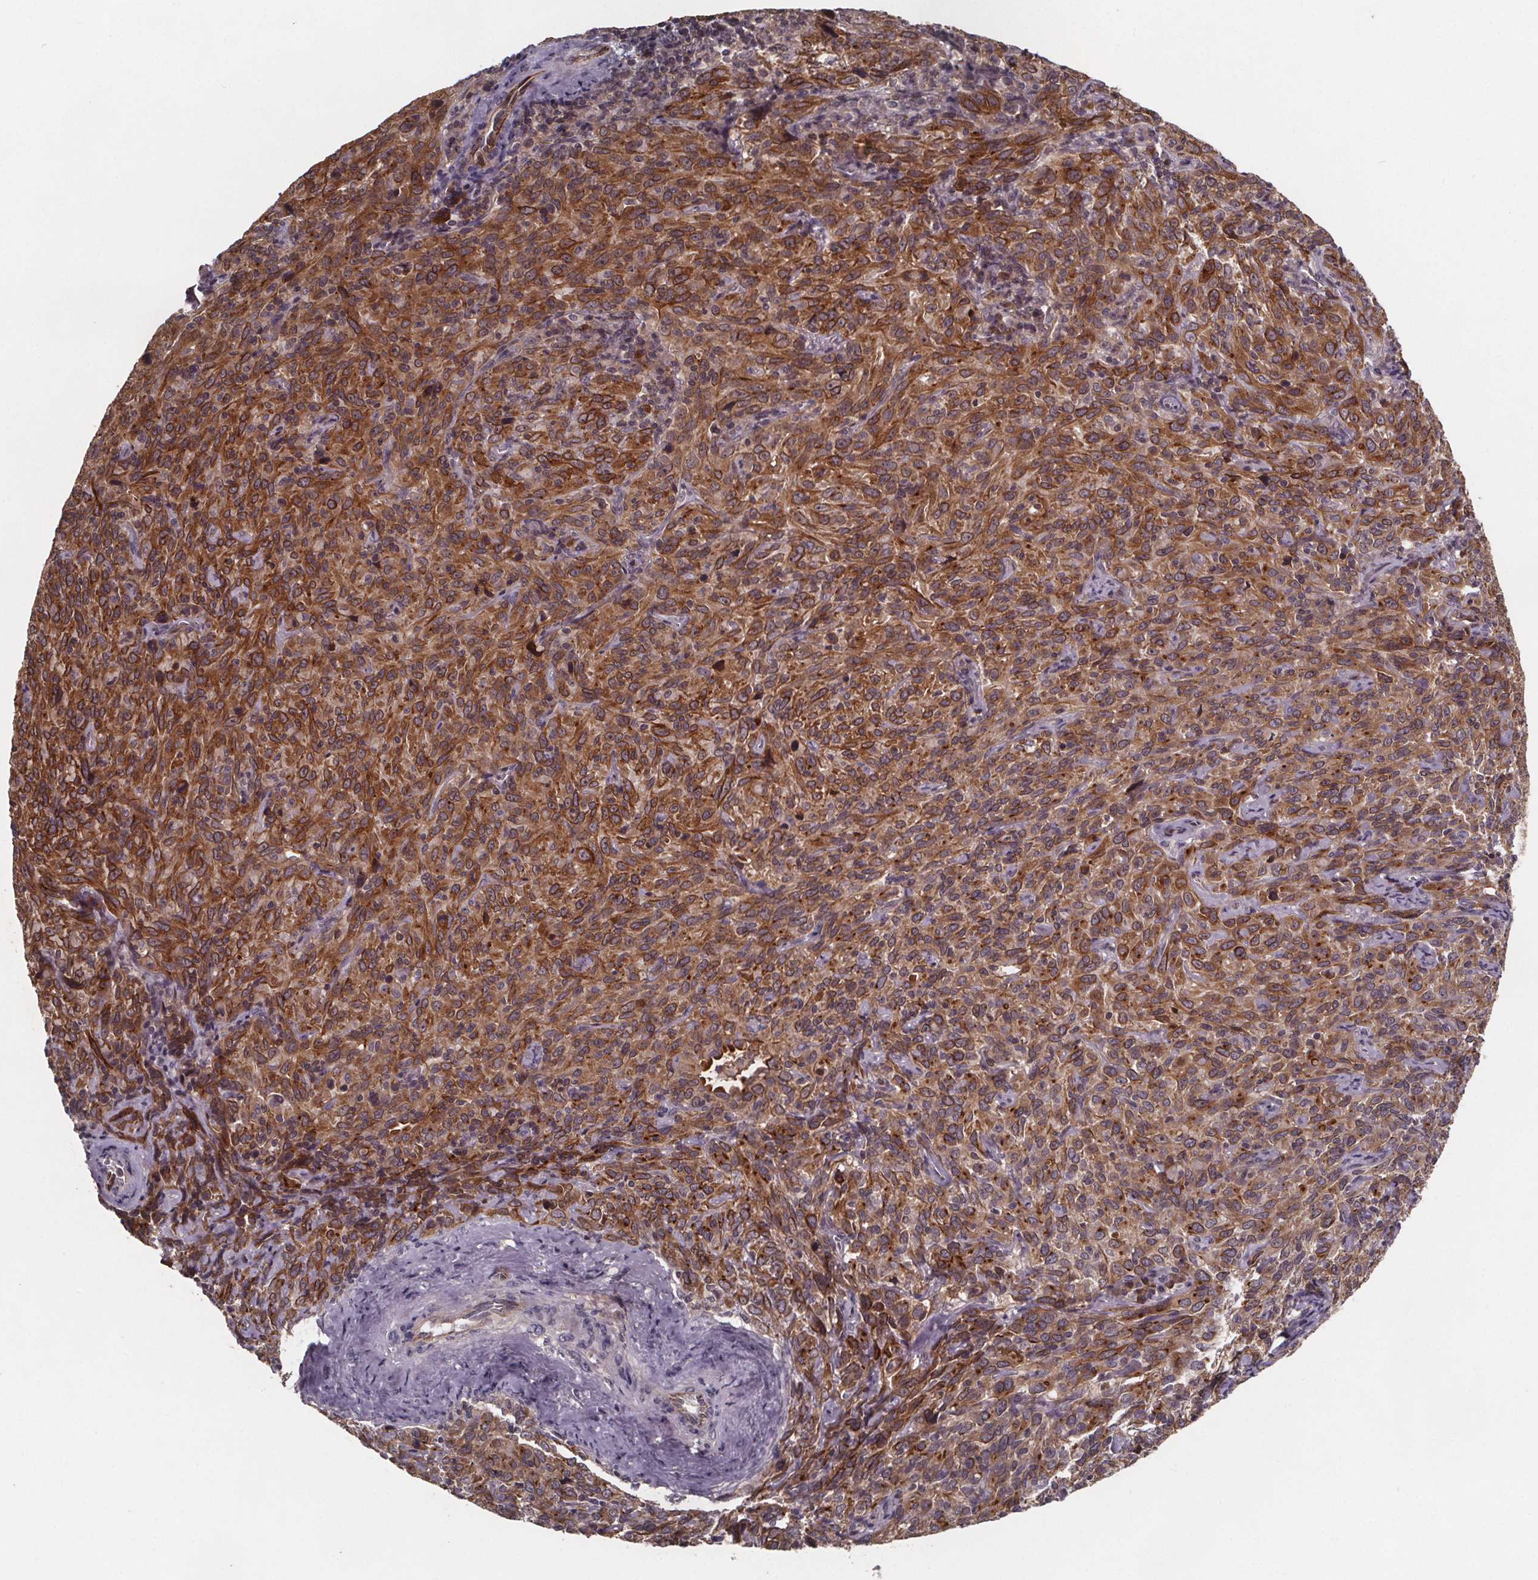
{"staining": {"intensity": "moderate", "quantity": ">75%", "location": "cytoplasmic/membranous"}, "tissue": "cervical cancer", "cell_type": "Tumor cells", "image_type": "cancer", "snomed": [{"axis": "morphology", "description": "Squamous cell carcinoma, NOS"}, {"axis": "topography", "description": "Cervix"}], "caption": "DAB immunohistochemical staining of cervical cancer shows moderate cytoplasmic/membranous protein expression in about >75% of tumor cells. The protein is shown in brown color, while the nuclei are stained blue.", "gene": "FASTKD3", "patient": {"sex": "female", "age": 51}}